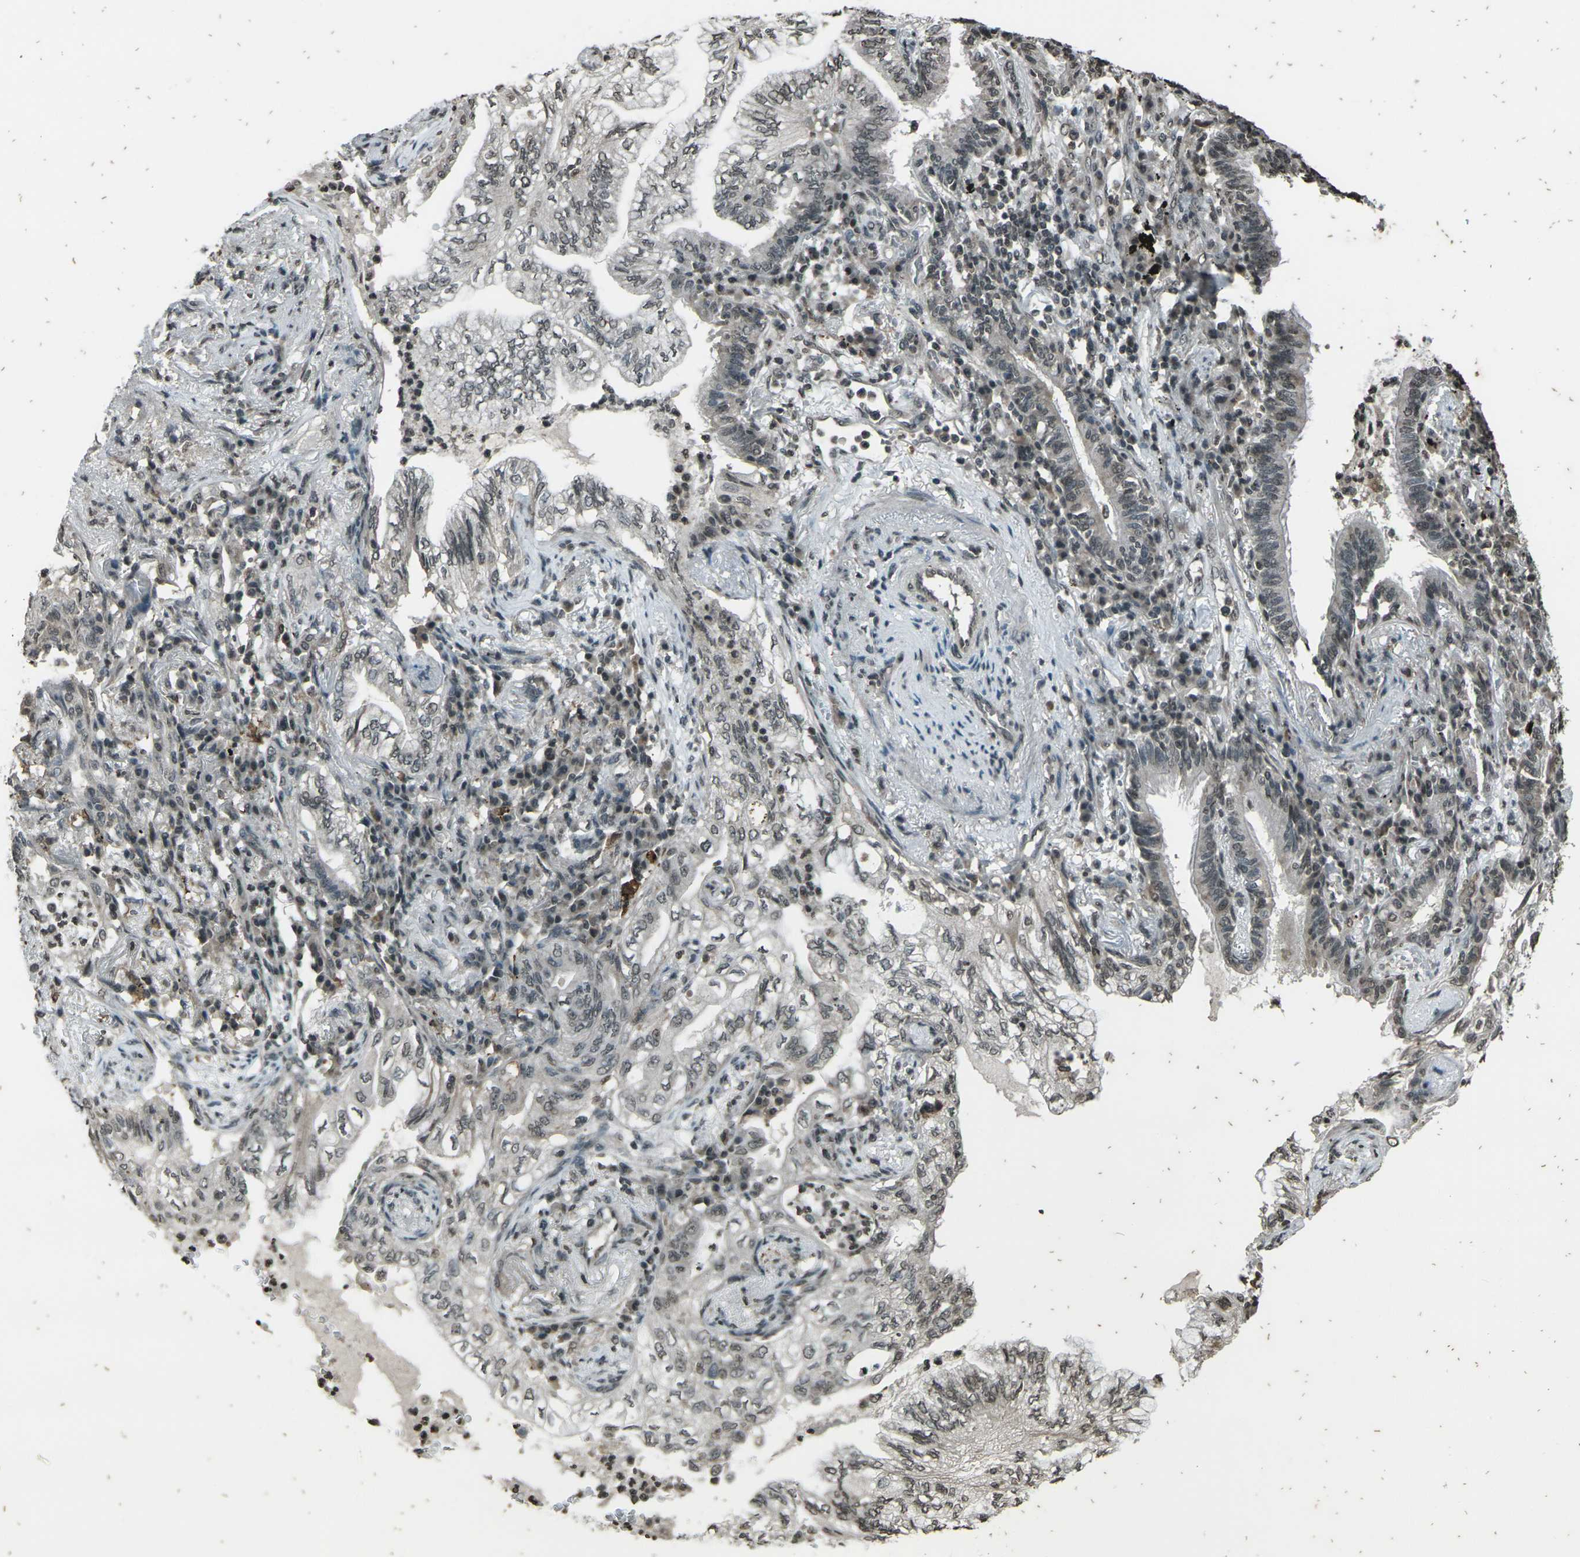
{"staining": {"intensity": "weak", "quantity": "<25%", "location": "nuclear"}, "tissue": "lung cancer", "cell_type": "Tumor cells", "image_type": "cancer", "snomed": [{"axis": "morphology", "description": "Normal tissue, NOS"}, {"axis": "morphology", "description": "Adenocarcinoma, NOS"}, {"axis": "topography", "description": "Bronchus"}, {"axis": "topography", "description": "Lung"}], "caption": "IHC photomicrograph of lung cancer (adenocarcinoma) stained for a protein (brown), which exhibits no expression in tumor cells. The staining is performed using DAB brown chromogen with nuclei counter-stained in using hematoxylin.", "gene": "PRPF8", "patient": {"sex": "female", "age": 70}}